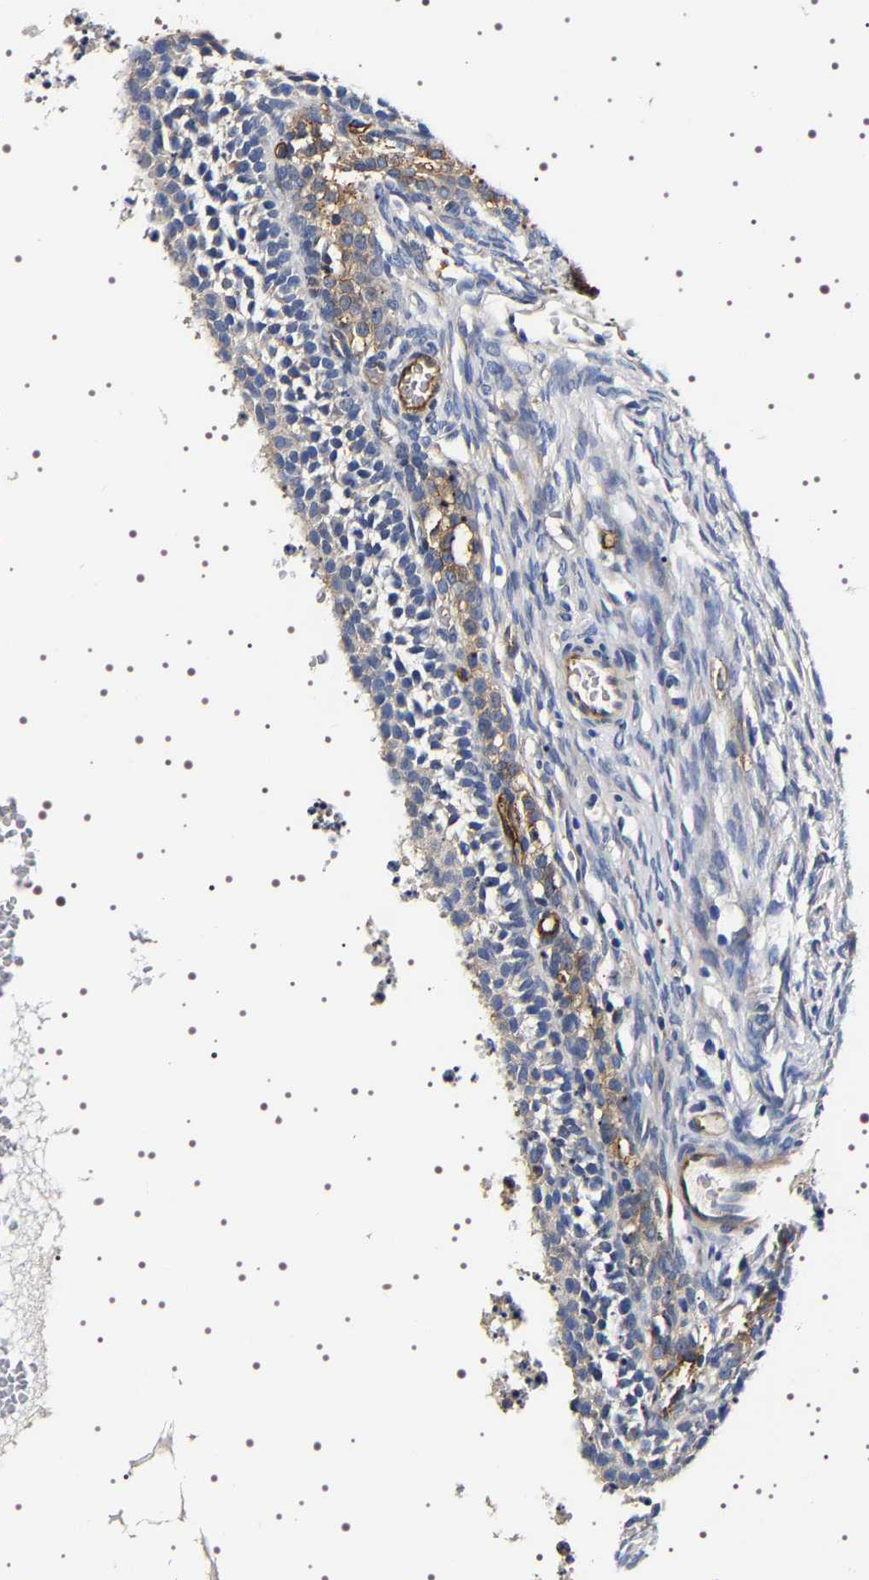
{"staining": {"intensity": "negative", "quantity": "none", "location": "none"}, "tissue": "ovary", "cell_type": "Follicle cells", "image_type": "normal", "snomed": [{"axis": "morphology", "description": "Normal tissue, NOS"}, {"axis": "topography", "description": "Ovary"}], "caption": "Immunohistochemistry (IHC) of normal human ovary exhibits no expression in follicle cells.", "gene": "ALPL", "patient": {"sex": "female", "age": 35}}